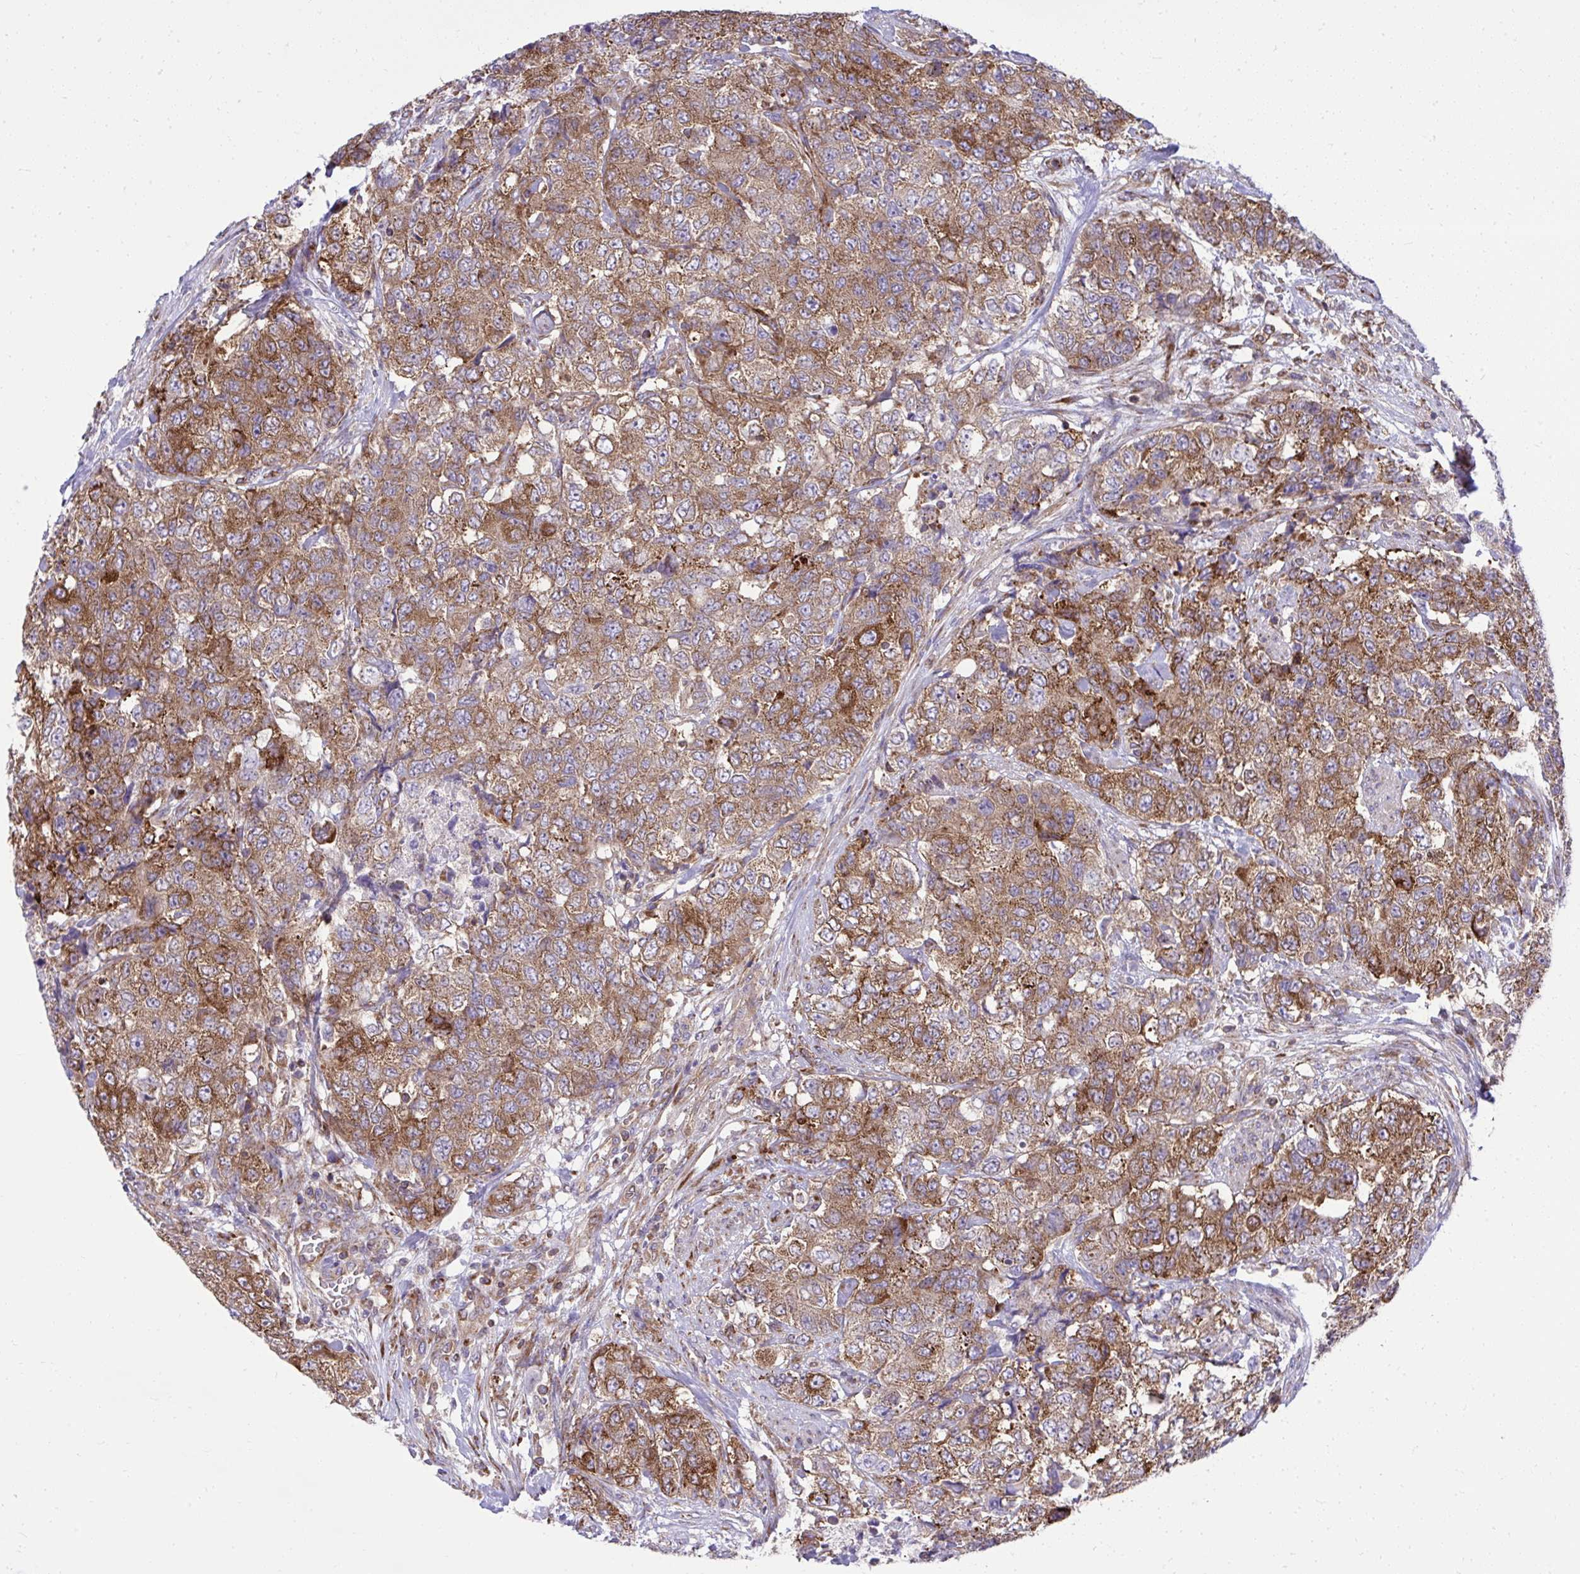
{"staining": {"intensity": "strong", "quantity": ">75%", "location": "cytoplasmic/membranous"}, "tissue": "urothelial cancer", "cell_type": "Tumor cells", "image_type": "cancer", "snomed": [{"axis": "morphology", "description": "Urothelial carcinoma, High grade"}, {"axis": "topography", "description": "Urinary bladder"}], "caption": "Strong cytoplasmic/membranous expression for a protein is identified in about >75% of tumor cells of high-grade urothelial carcinoma using immunohistochemistry.", "gene": "NMNAT3", "patient": {"sex": "female", "age": 78}}